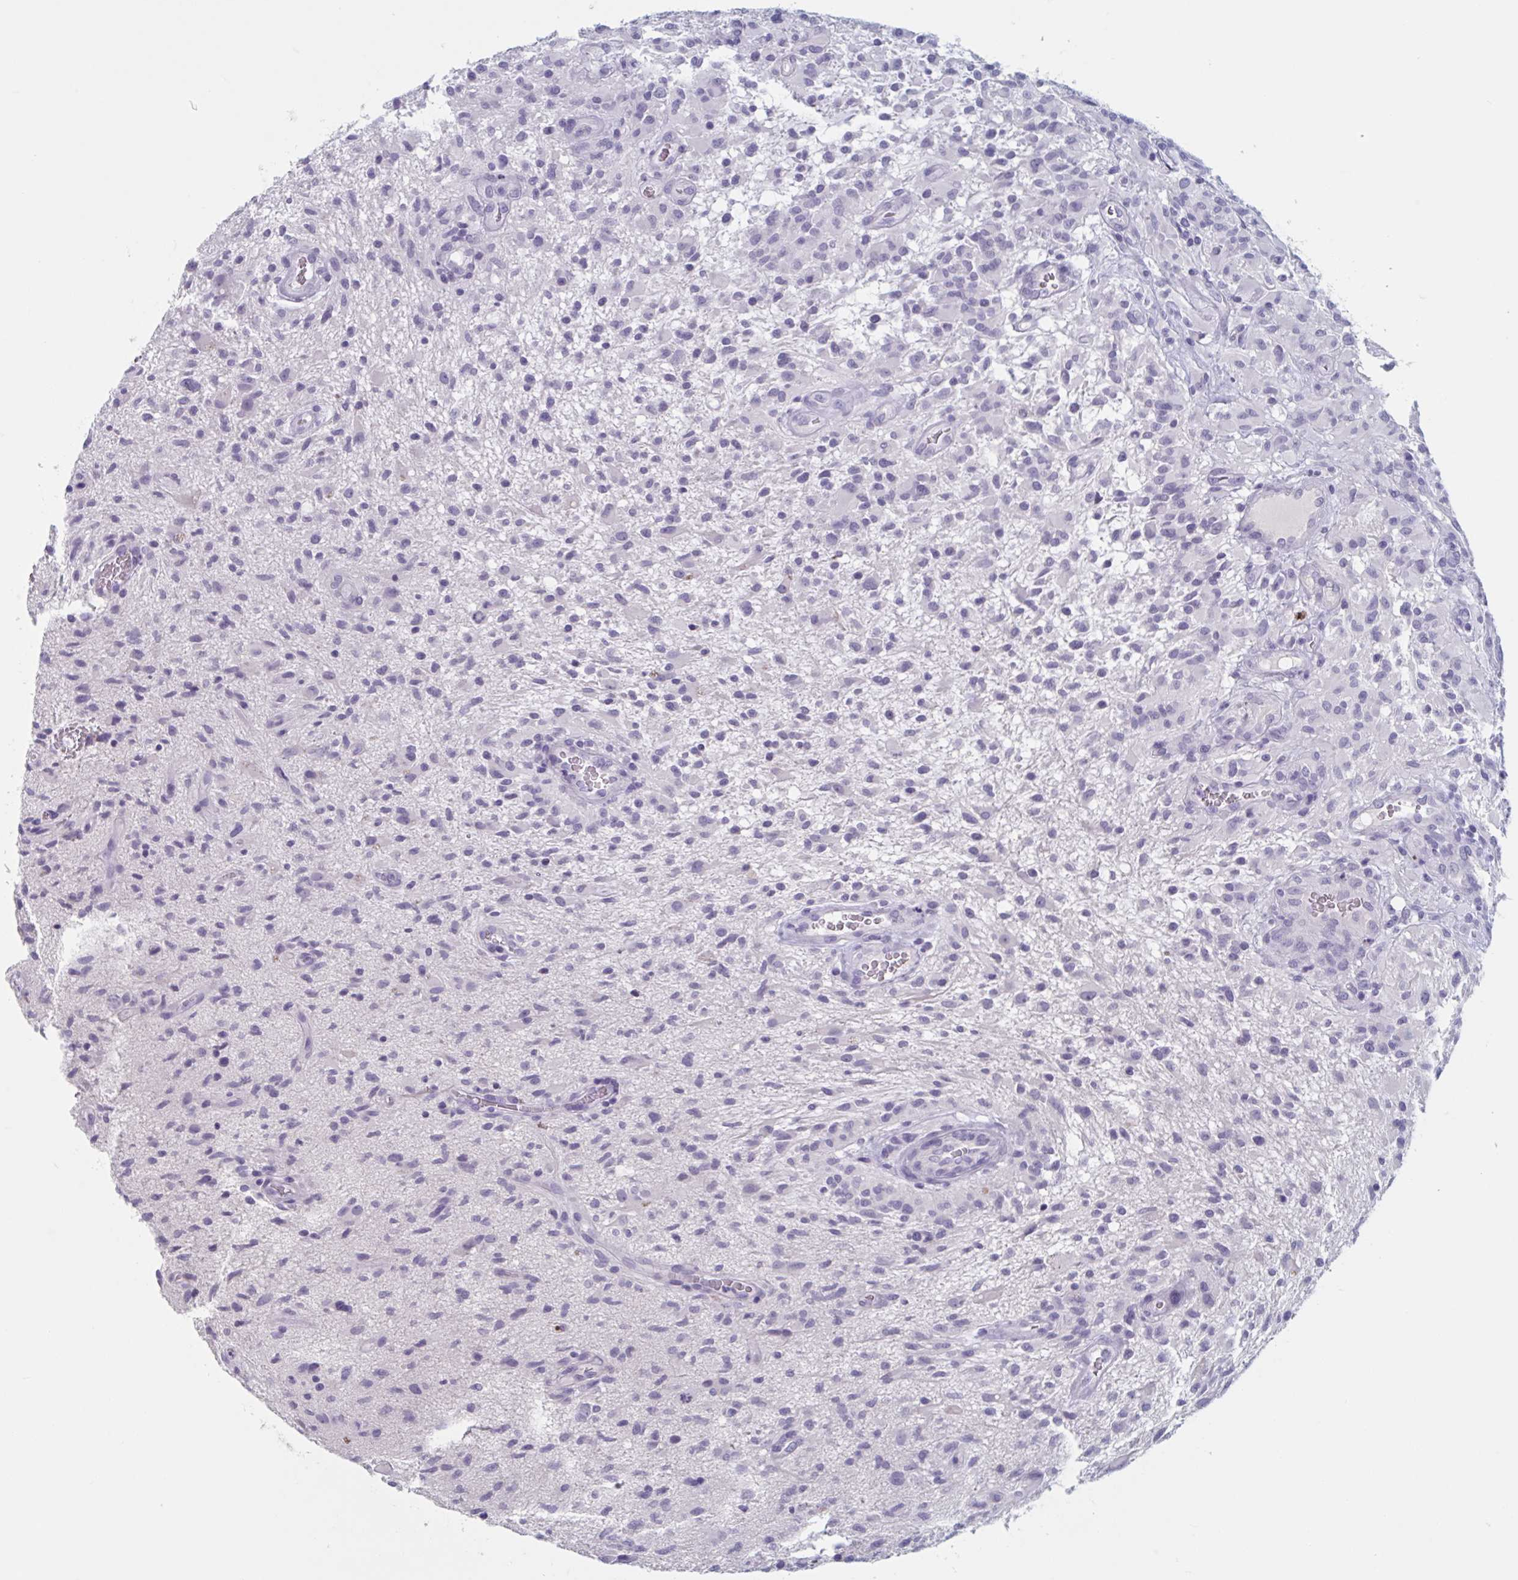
{"staining": {"intensity": "negative", "quantity": "none", "location": "none"}, "tissue": "glioma", "cell_type": "Tumor cells", "image_type": "cancer", "snomed": [{"axis": "morphology", "description": "Glioma, malignant, High grade"}, {"axis": "topography", "description": "Brain"}], "caption": "Immunohistochemical staining of human high-grade glioma (malignant) demonstrates no significant positivity in tumor cells.", "gene": "NDUFC2", "patient": {"sex": "male", "age": 71}}